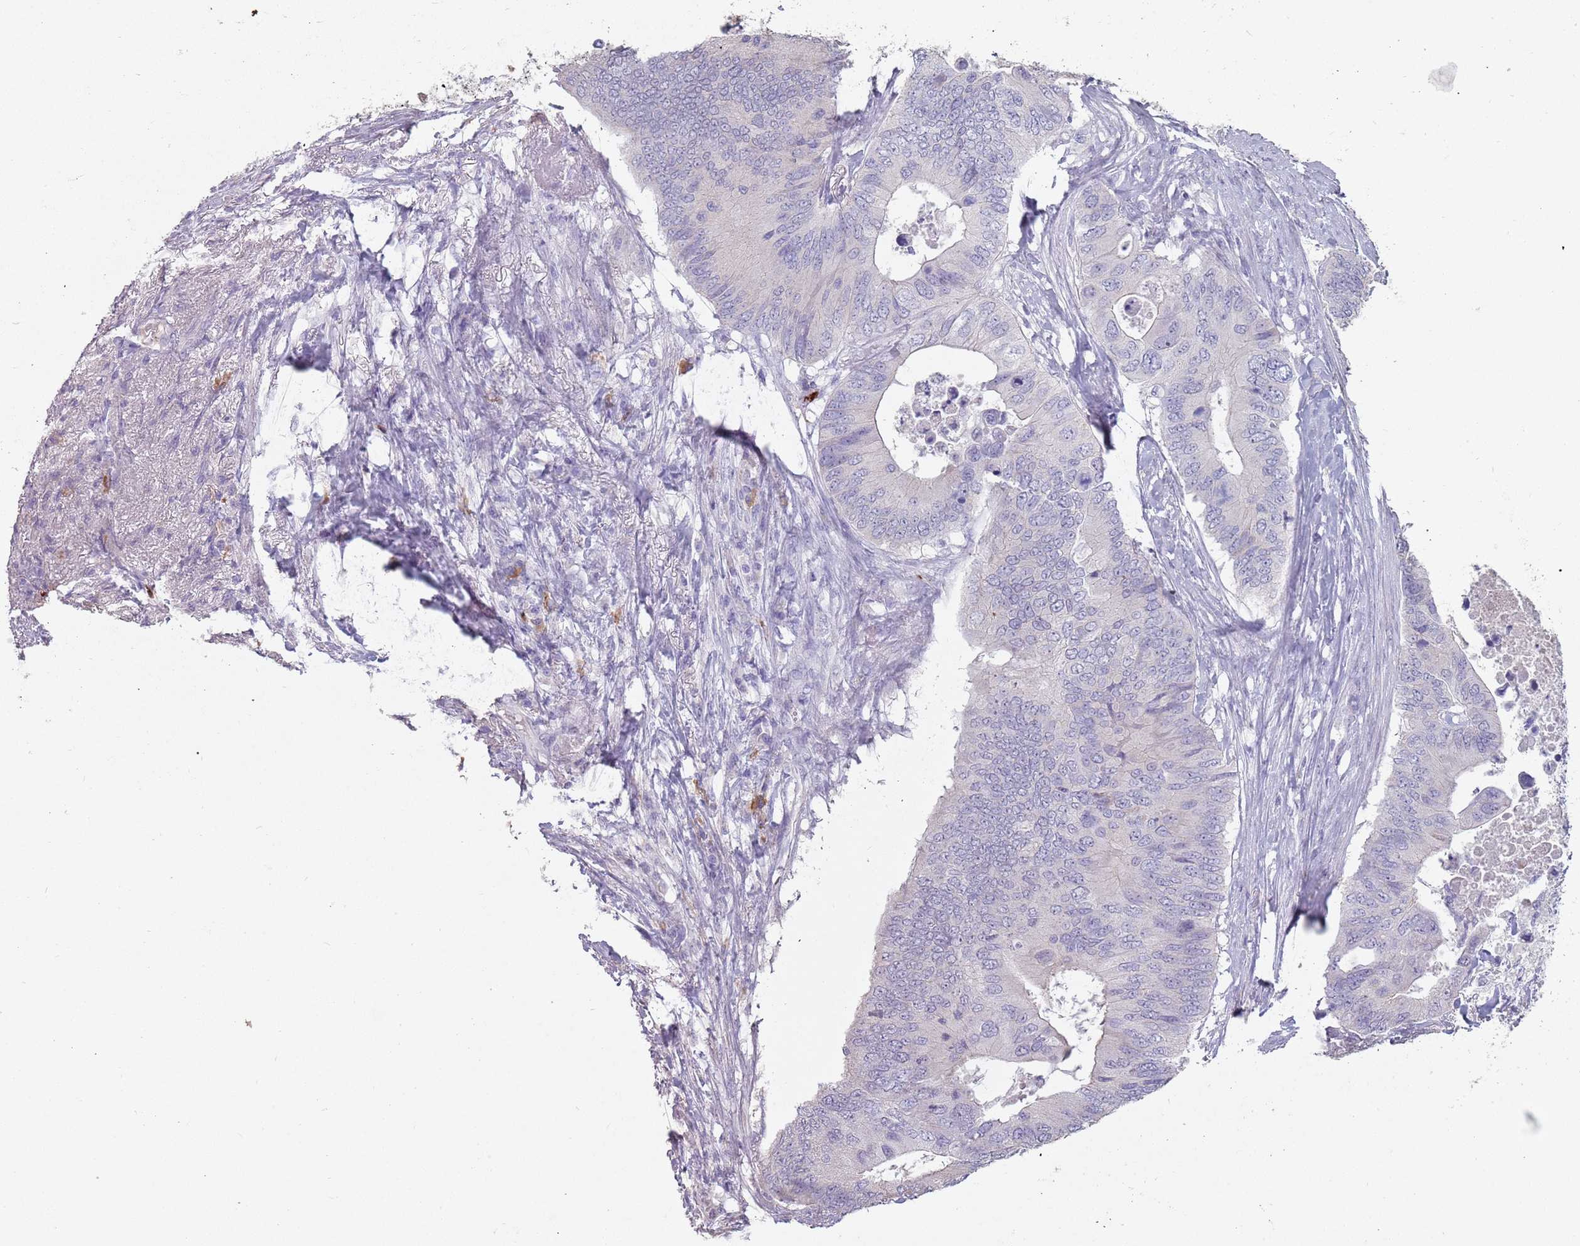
{"staining": {"intensity": "negative", "quantity": "none", "location": "none"}, "tissue": "colorectal cancer", "cell_type": "Tumor cells", "image_type": "cancer", "snomed": [{"axis": "morphology", "description": "Adenocarcinoma, NOS"}, {"axis": "topography", "description": "Colon"}], "caption": "High power microscopy histopathology image of an immunohistochemistry (IHC) photomicrograph of colorectal cancer (adenocarcinoma), revealing no significant expression in tumor cells.", "gene": "STYK1", "patient": {"sex": "male", "age": 71}}